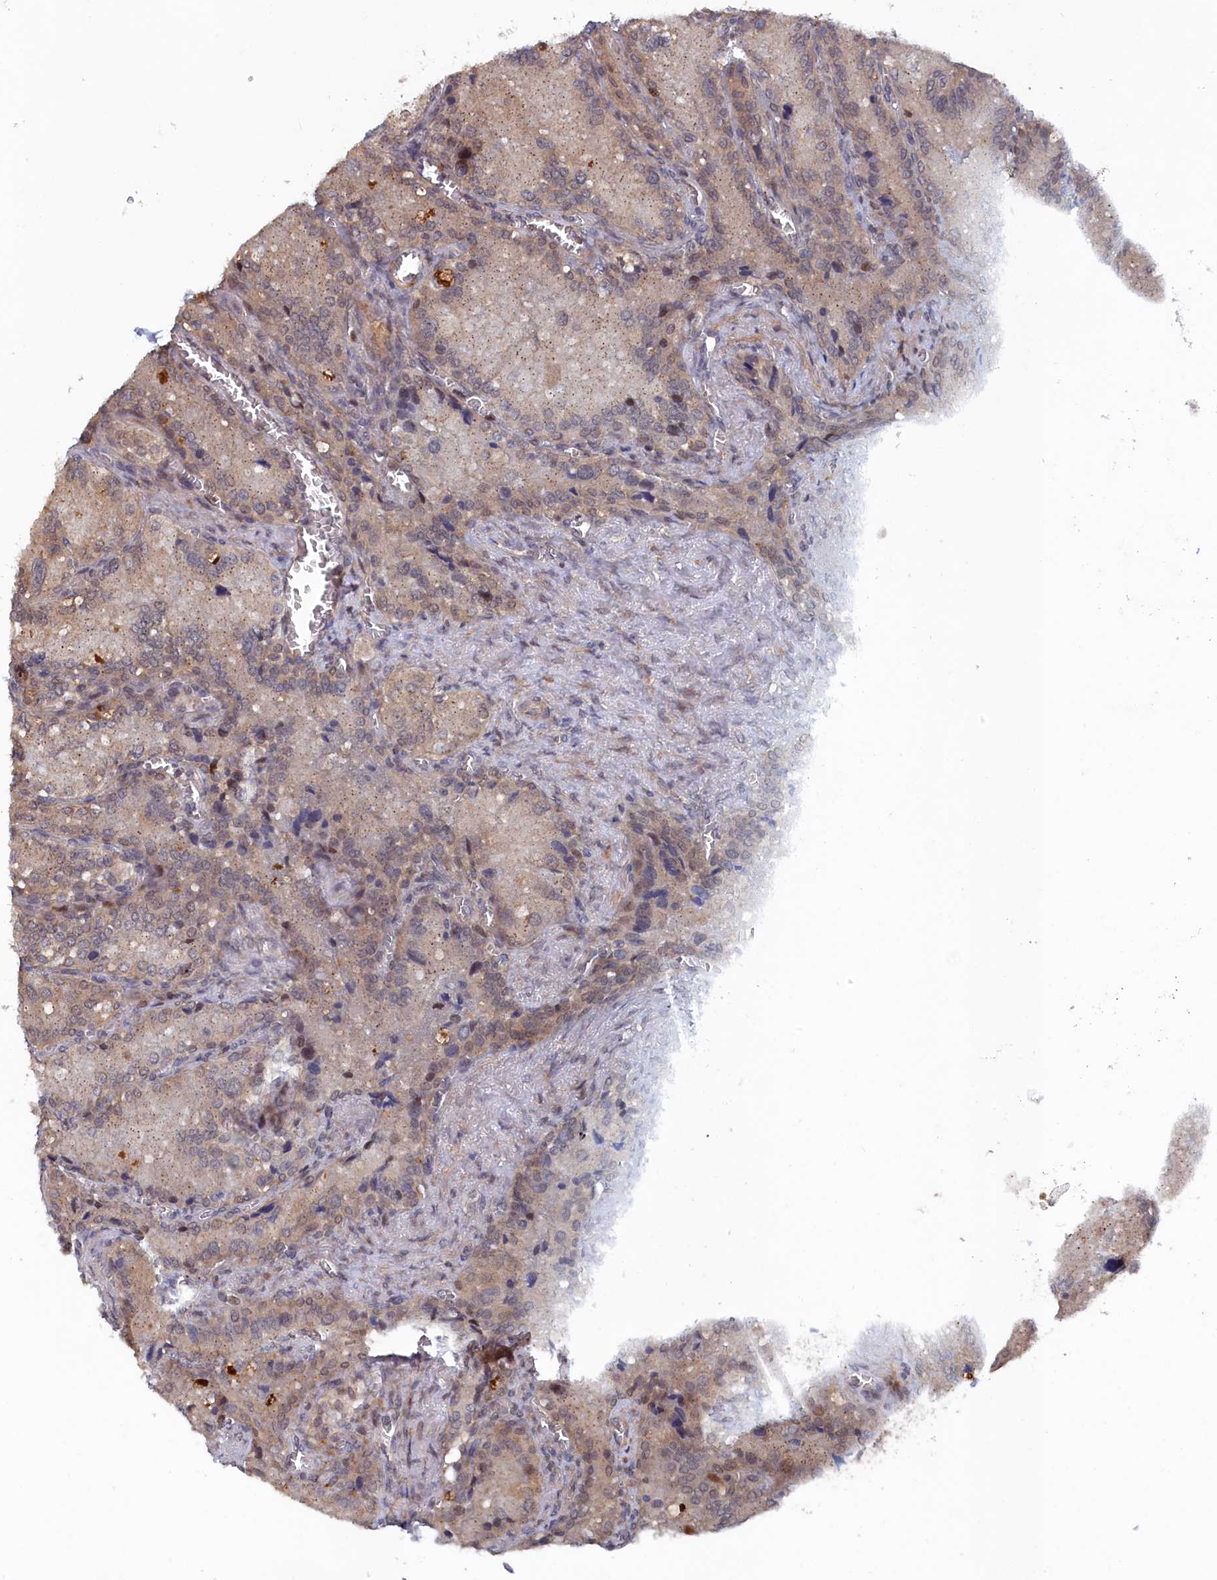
{"staining": {"intensity": "weak", "quantity": "25%-75%", "location": "cytoplasmic/membranous"}, "tissue": "seminal vesicle", "cell_type": "Glandular cells", "image_type": "normal", "snomed": [{"axis": "morphology", "description": "Normal tissue, NOS"}, {"axis": "topography", "description": "Seminal veicle"}], "caption": "Immunohistochemical staining of benign human seminal vesicle displays 25%-75% levels of weak cytoplasmic/membranous protein positivity in about 25%-75% of glandular cells. Using DAB (brown) and hematoxylin (blue) stains, captured at high magnification using brightfield microscopy.", "gene": "ELOVL6", "patient": {"sex": "male", "age": 62}}